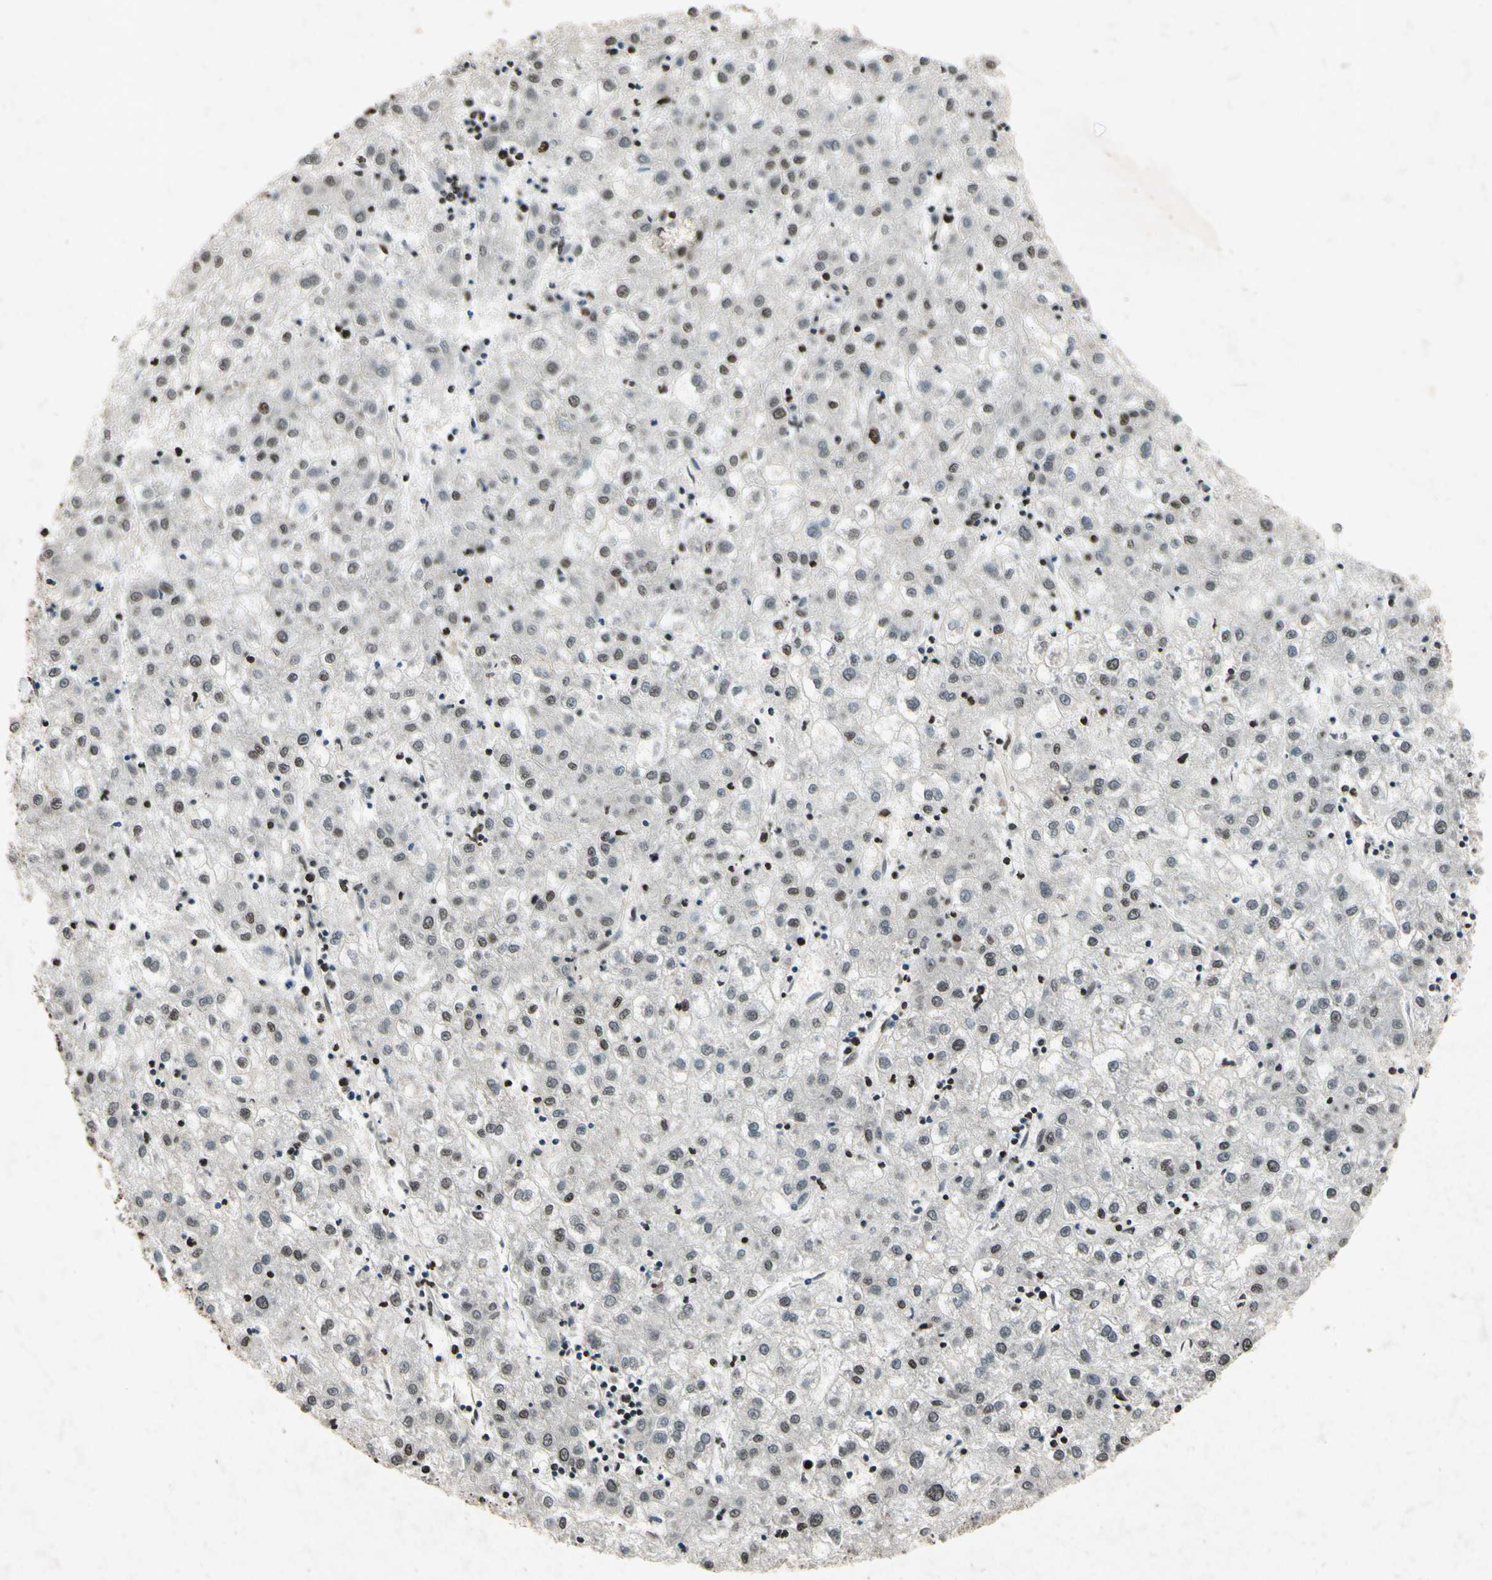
{"staining": {"intensity": "negative", "quantity": "none", "location": "none"}, "tissue": "liver cancer", "cell_type": "Tumor cells", "image_type": "cancer", "snomed": [{"axis": "morphology", "description": "Carcinoma, Hepatocellular, NOS"}, {"axis": "topography", "description": "Liver"}], "caption": "Tumor cells are negative for brown protein staining in liver hepatocellular carcinoma.", "gene": "HOXB3", "patient": {"sex": "male", "age": 72}}